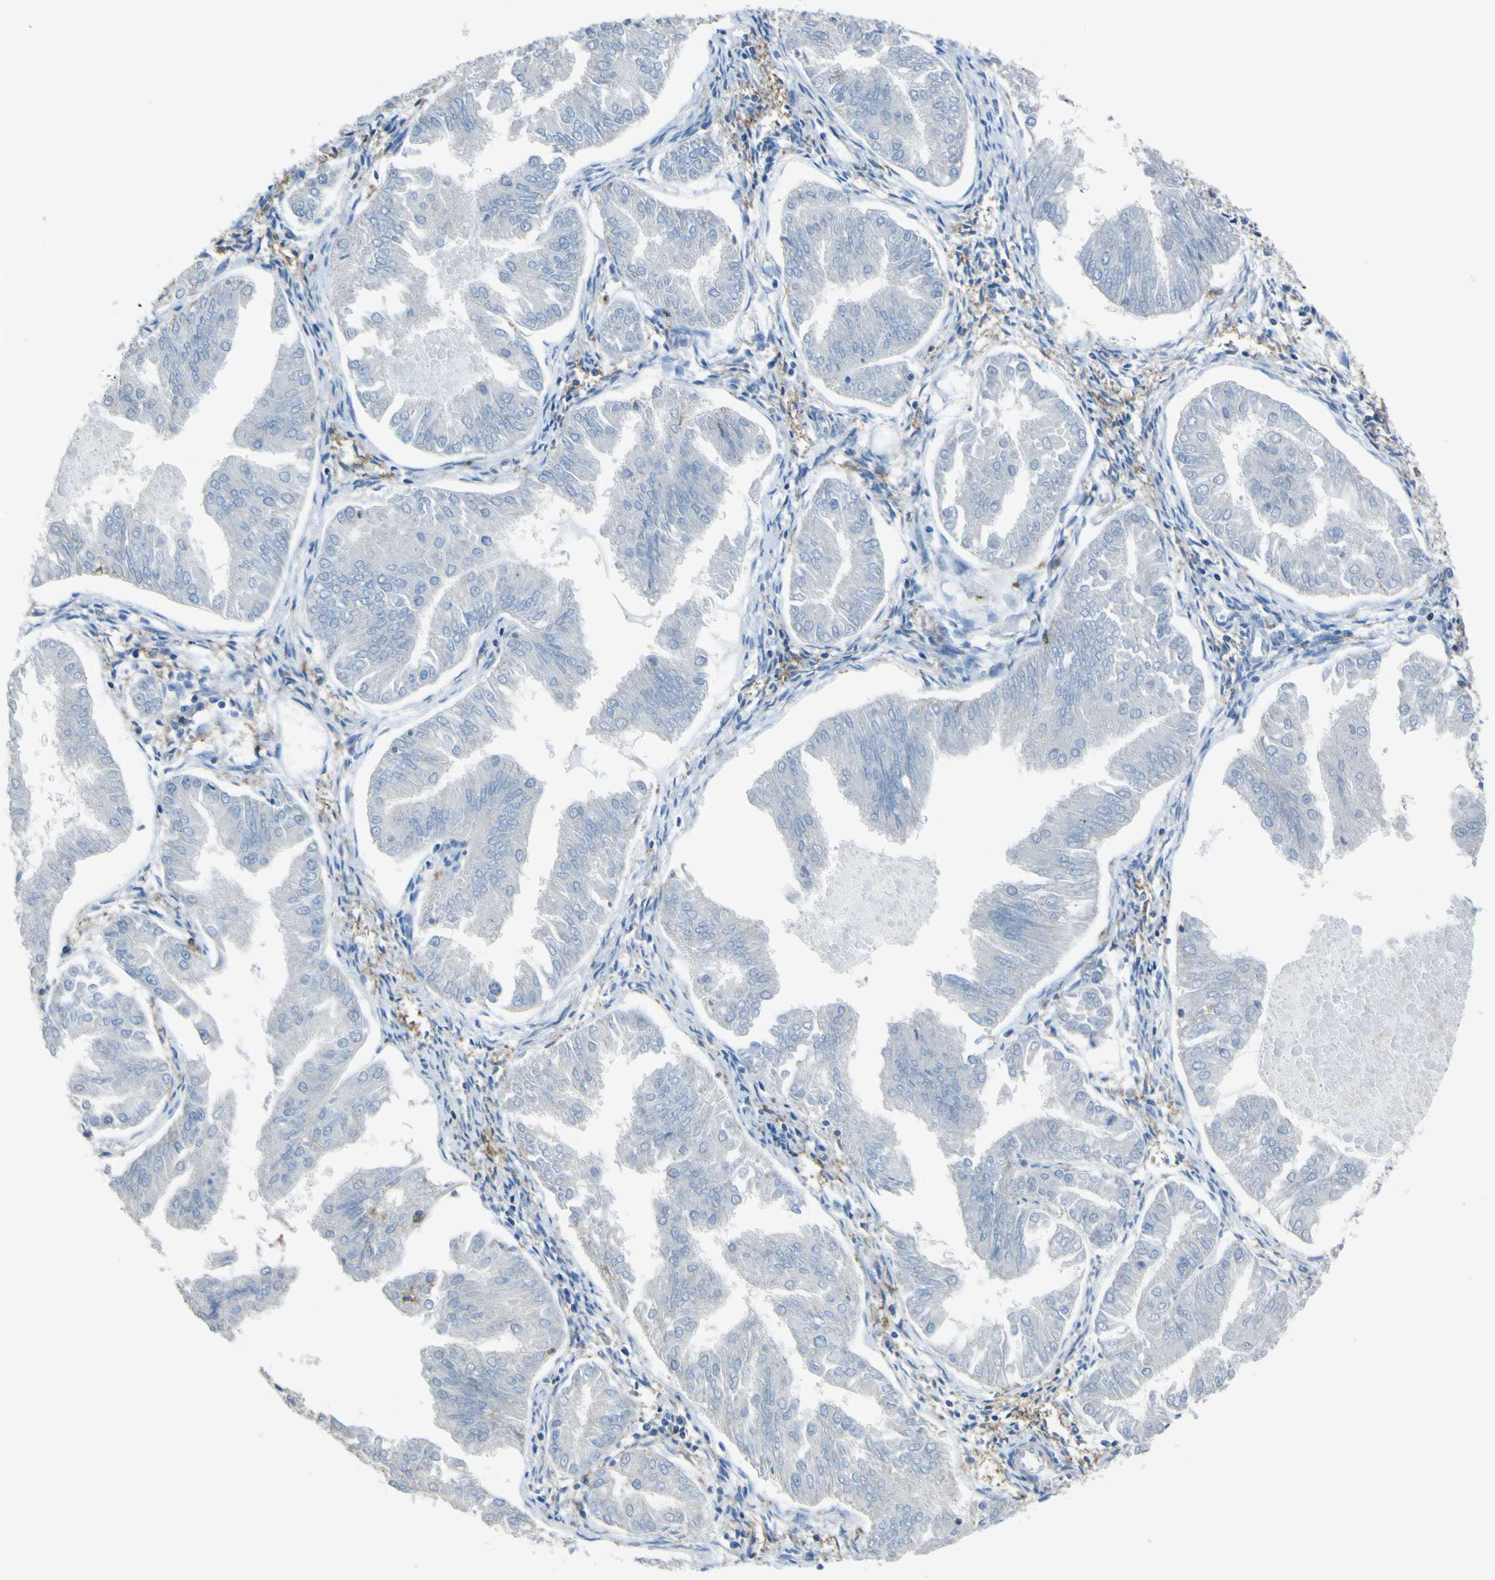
{"staining": {"intensity": "negative", "quantity": "none", "location": "none"}, "tissue": "endometrial cancer", "cell_type": "Tumor cells", "image_type": "cancer", "snomed": [{"axis": "morphology", "description": "Adenocarcinoma, NOS"}, {"axis": "topography", "description": "Endometrium"}], "caption": "Human endometrial cancer (adenocarcinoma) stained for a protein using IHC reveals no expression in tumor cells.", "gene": "LAIR1", "patient": {"sex": "female", "age": 53}}